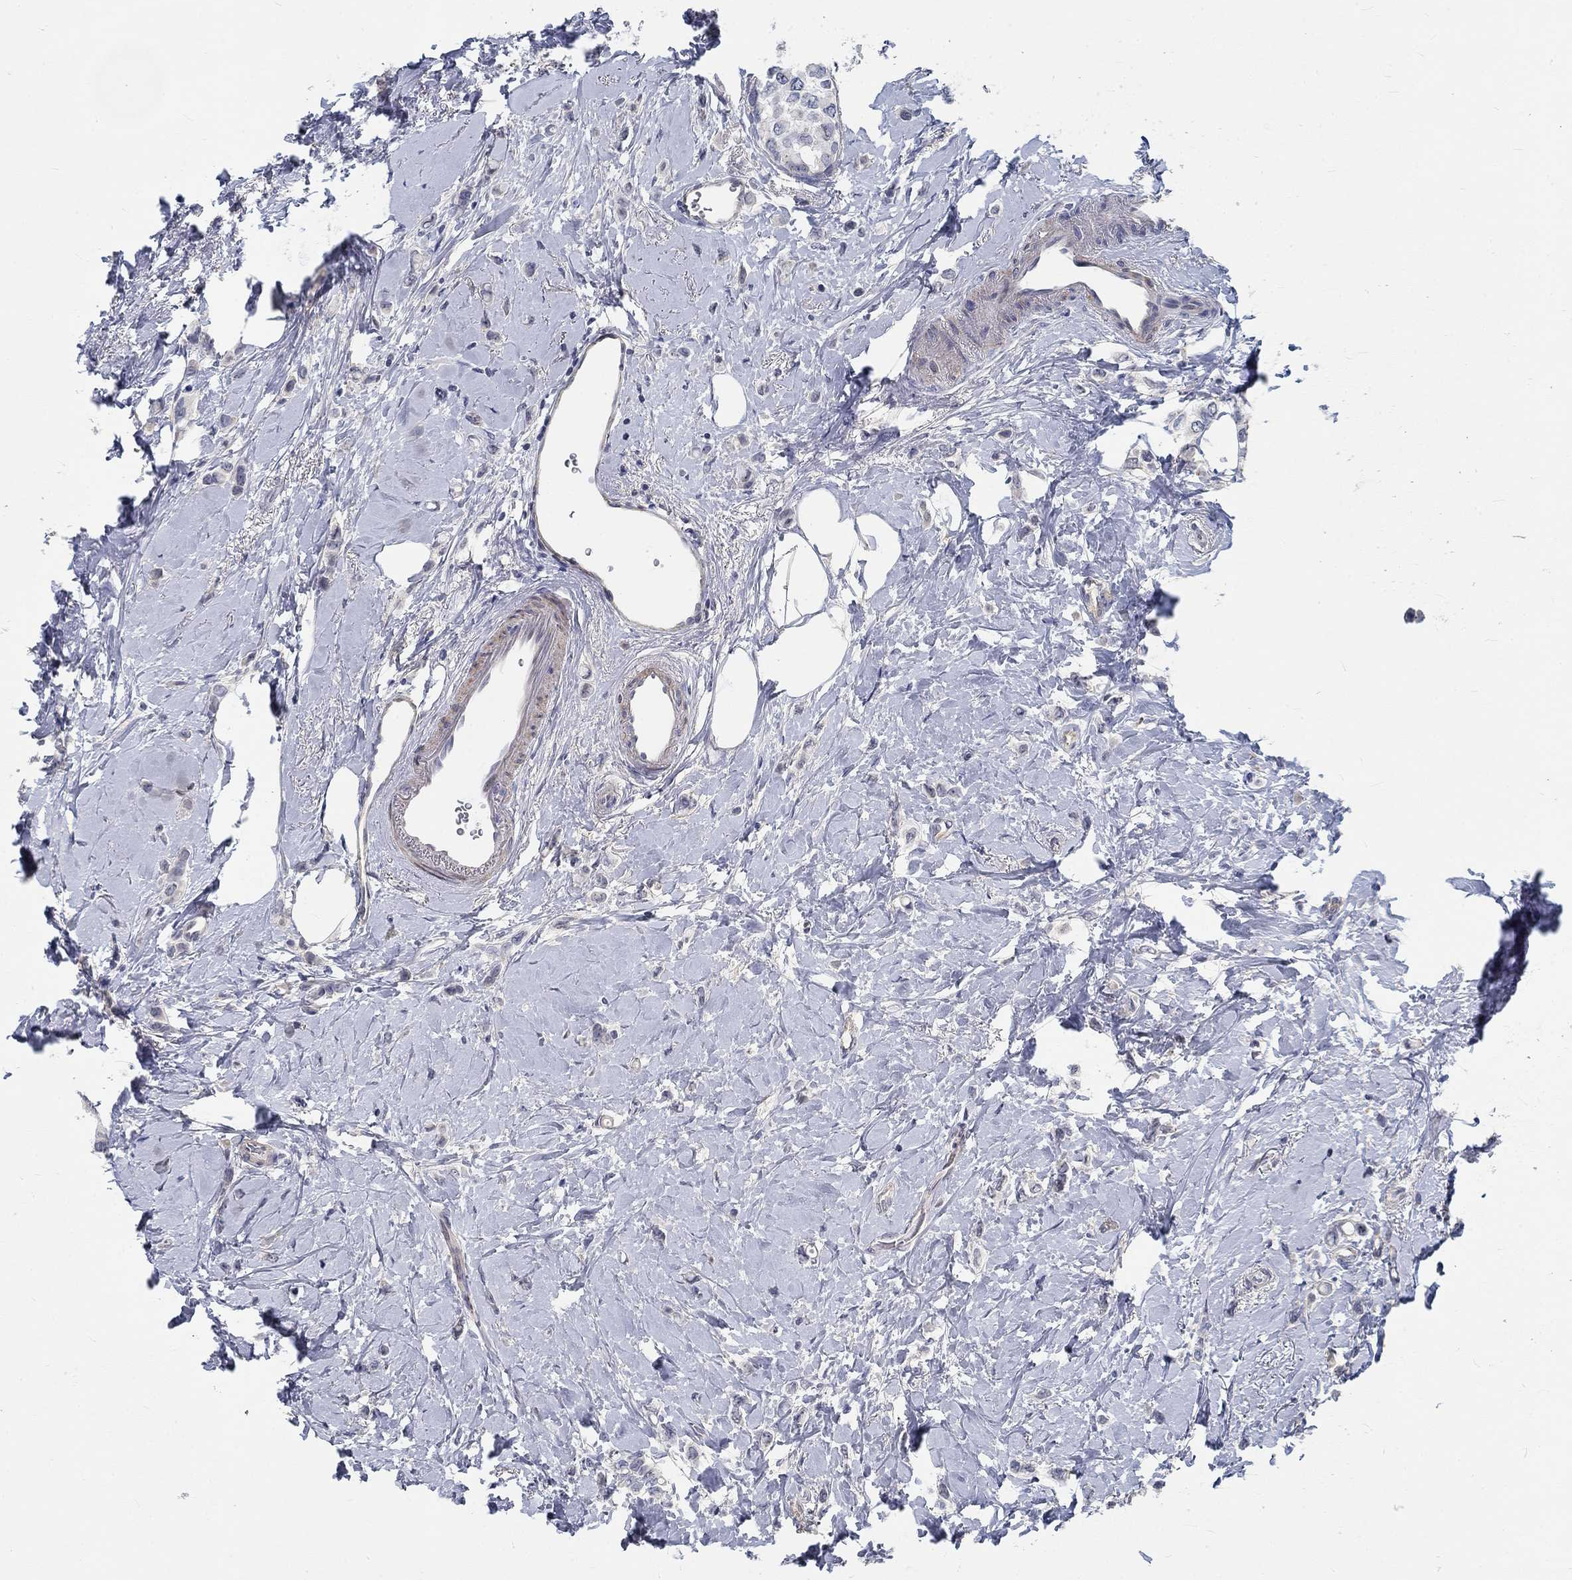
{"staining": {"intensity": "negative", "quantity": "none", "location": "none"}, "tissue": "breast cancer", "cell_type": "Tumor cells", "image_type": "cancer", "snomed": [{"axis": "morphology", "description": "Lobular carcinoma"}, {"axis": "topography", "description": "Breast"}], "caption": "The micrograph shows no significant staining in tumor cells of breast cancer (lobular carcinoma).", "gene": "MYBPC1", "patient": {"sex": "female", "age": 66}}